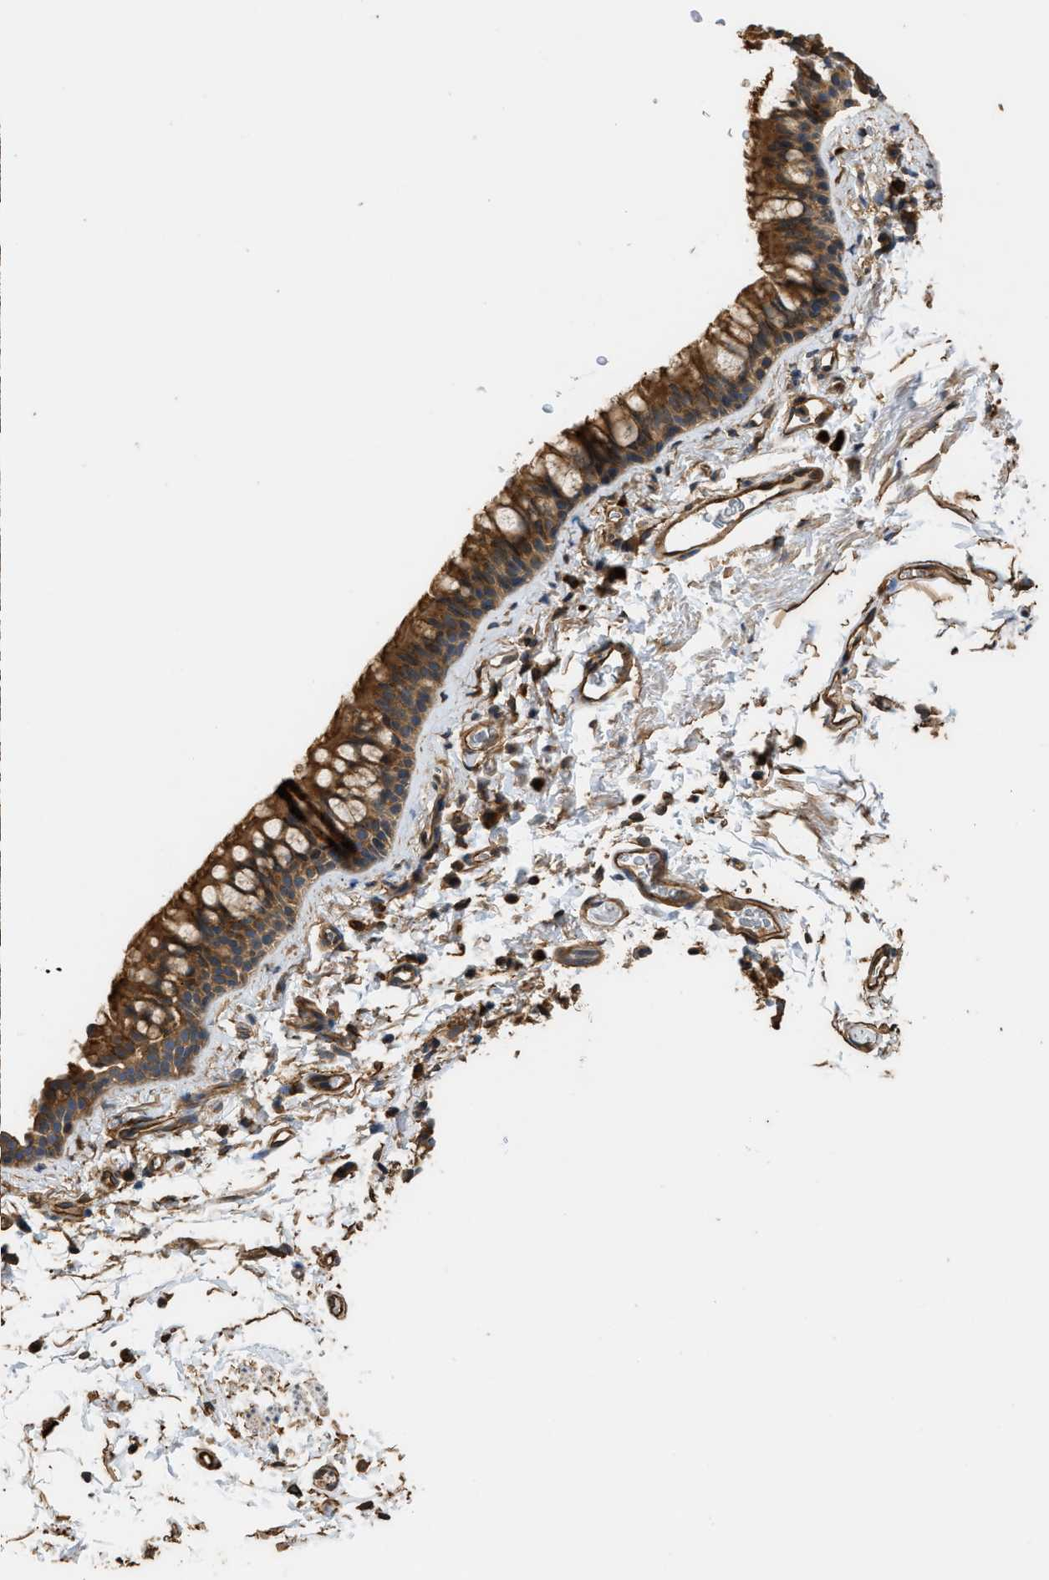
{"staining": {"intensity": "strong", "quantity": ">75%", "location": "cytoplasmic/membranous"}, "tissue": "bronchus", "cell_type": "Respiratory epithelial cells", "image_type": "normal", "snomed": [{"axis": "morphology", "description": "Normal tissue, NOS"}, {"axis": "morphology", "description": "Malignant melanoma, Metastatic site"}, {"axis": "topography", "description": "Bronchus"}, {"axis": "topography", "description": "Lung"}], "caption": "Immunohistochemical staining of benign human bronchus reveals >75% levels of strong cytoplasmic/membranous protein positivity in about >75% of respiratory epithelial cells.", "gene": "DDHD2", "patient": {"sex": "male", "age": 64}}